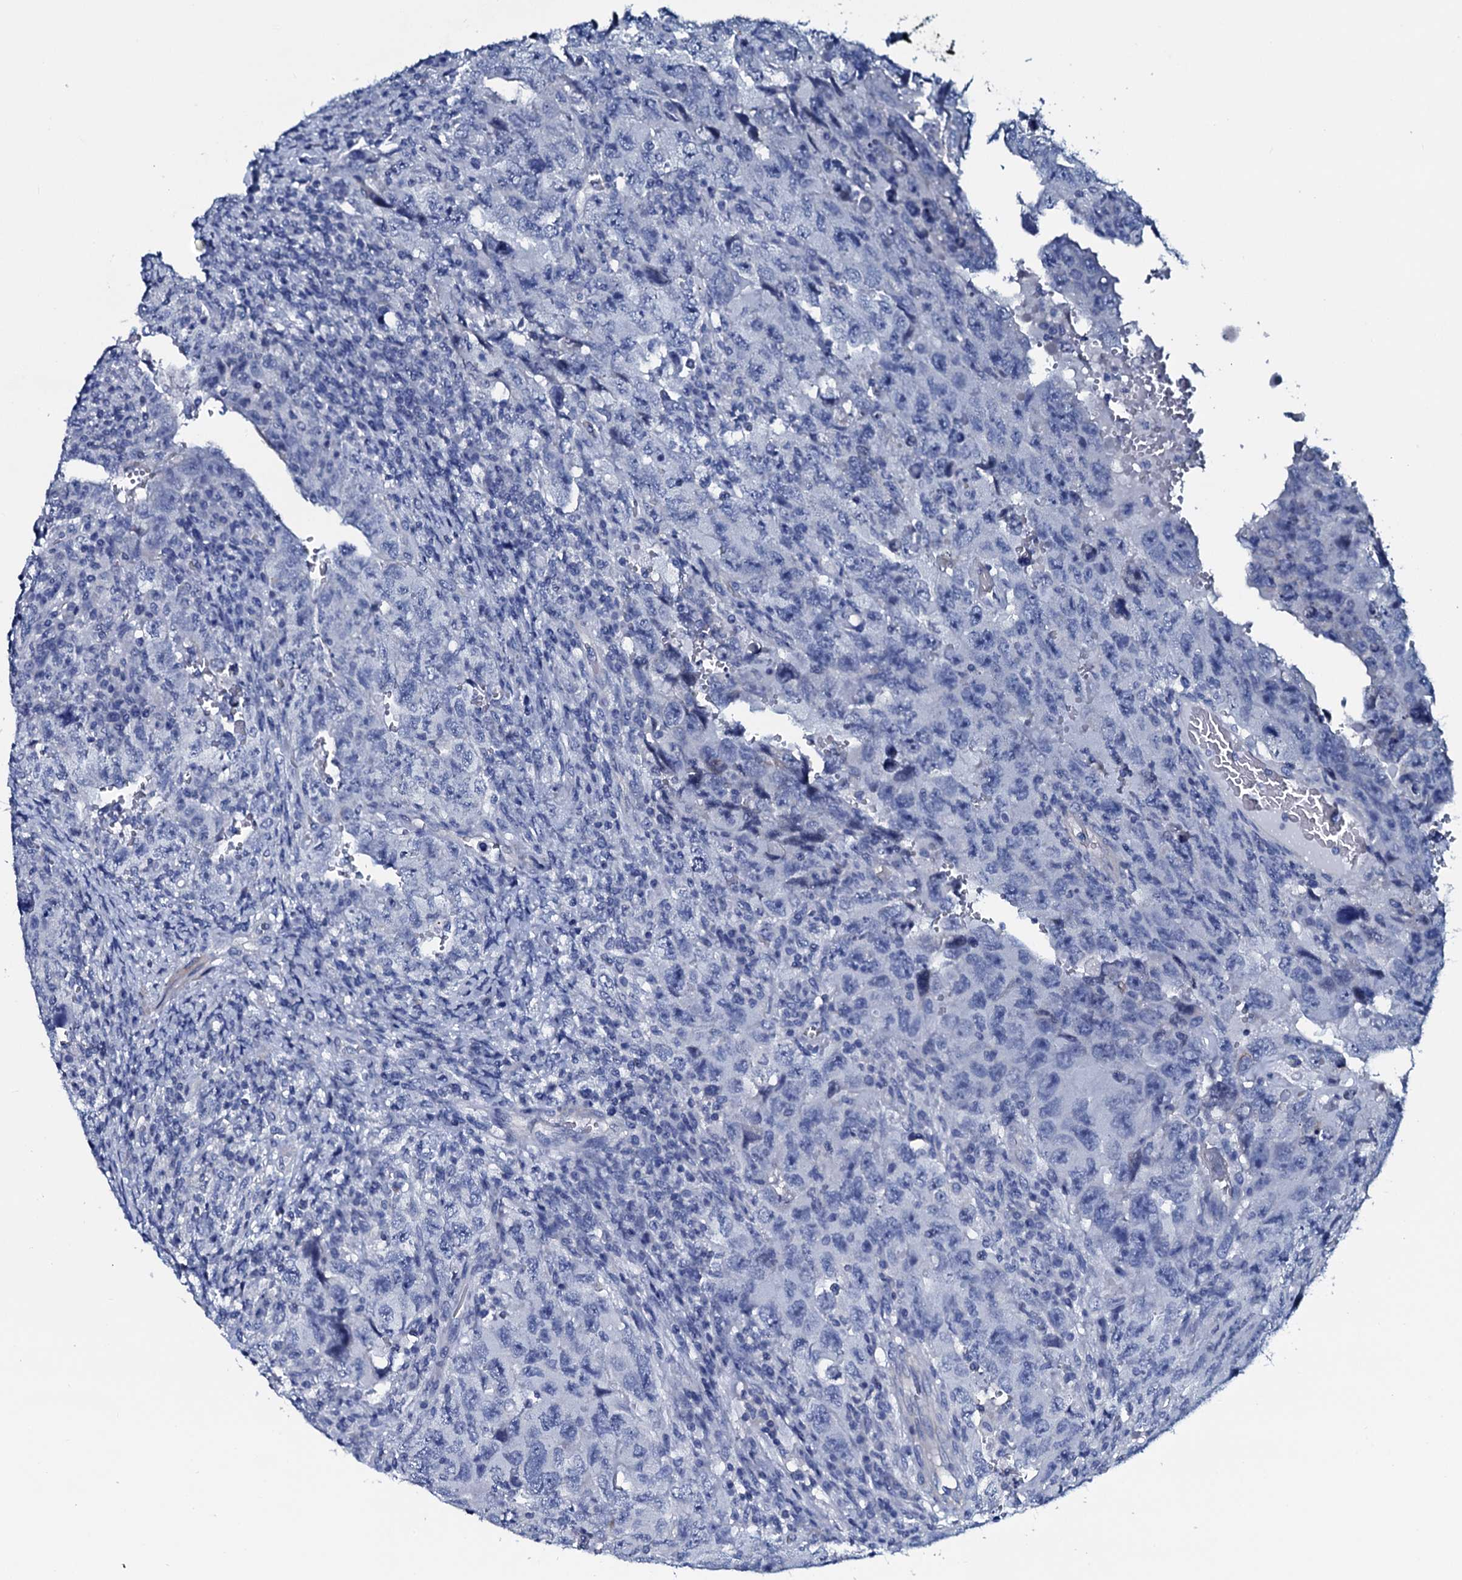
{"staining": {"intensity": "negative", "quantity": "none", "location": "none"}, "tissue": "testis cancer", "cell_type": "Tumor cells", "image_type": "cancer", "snomed": [{"axis": "morphology", "description": "Carcinoma, Embryonal, NOS"}, {"axis": "topography", "description": "Testis"}], "caption": "DAB immunohistochemical staining of embryonal carcinoma (testis) shows no significant staining in tumor cells. Brightfield microscopy of immunohistochemistry (IHC) stained with DAB (3,3'-diaminobenzidine) (brown) and hematoxylin (blue), captured at high magnification.", "gene": "GYS2", "patient": {"sex": "male", "age": 26}}